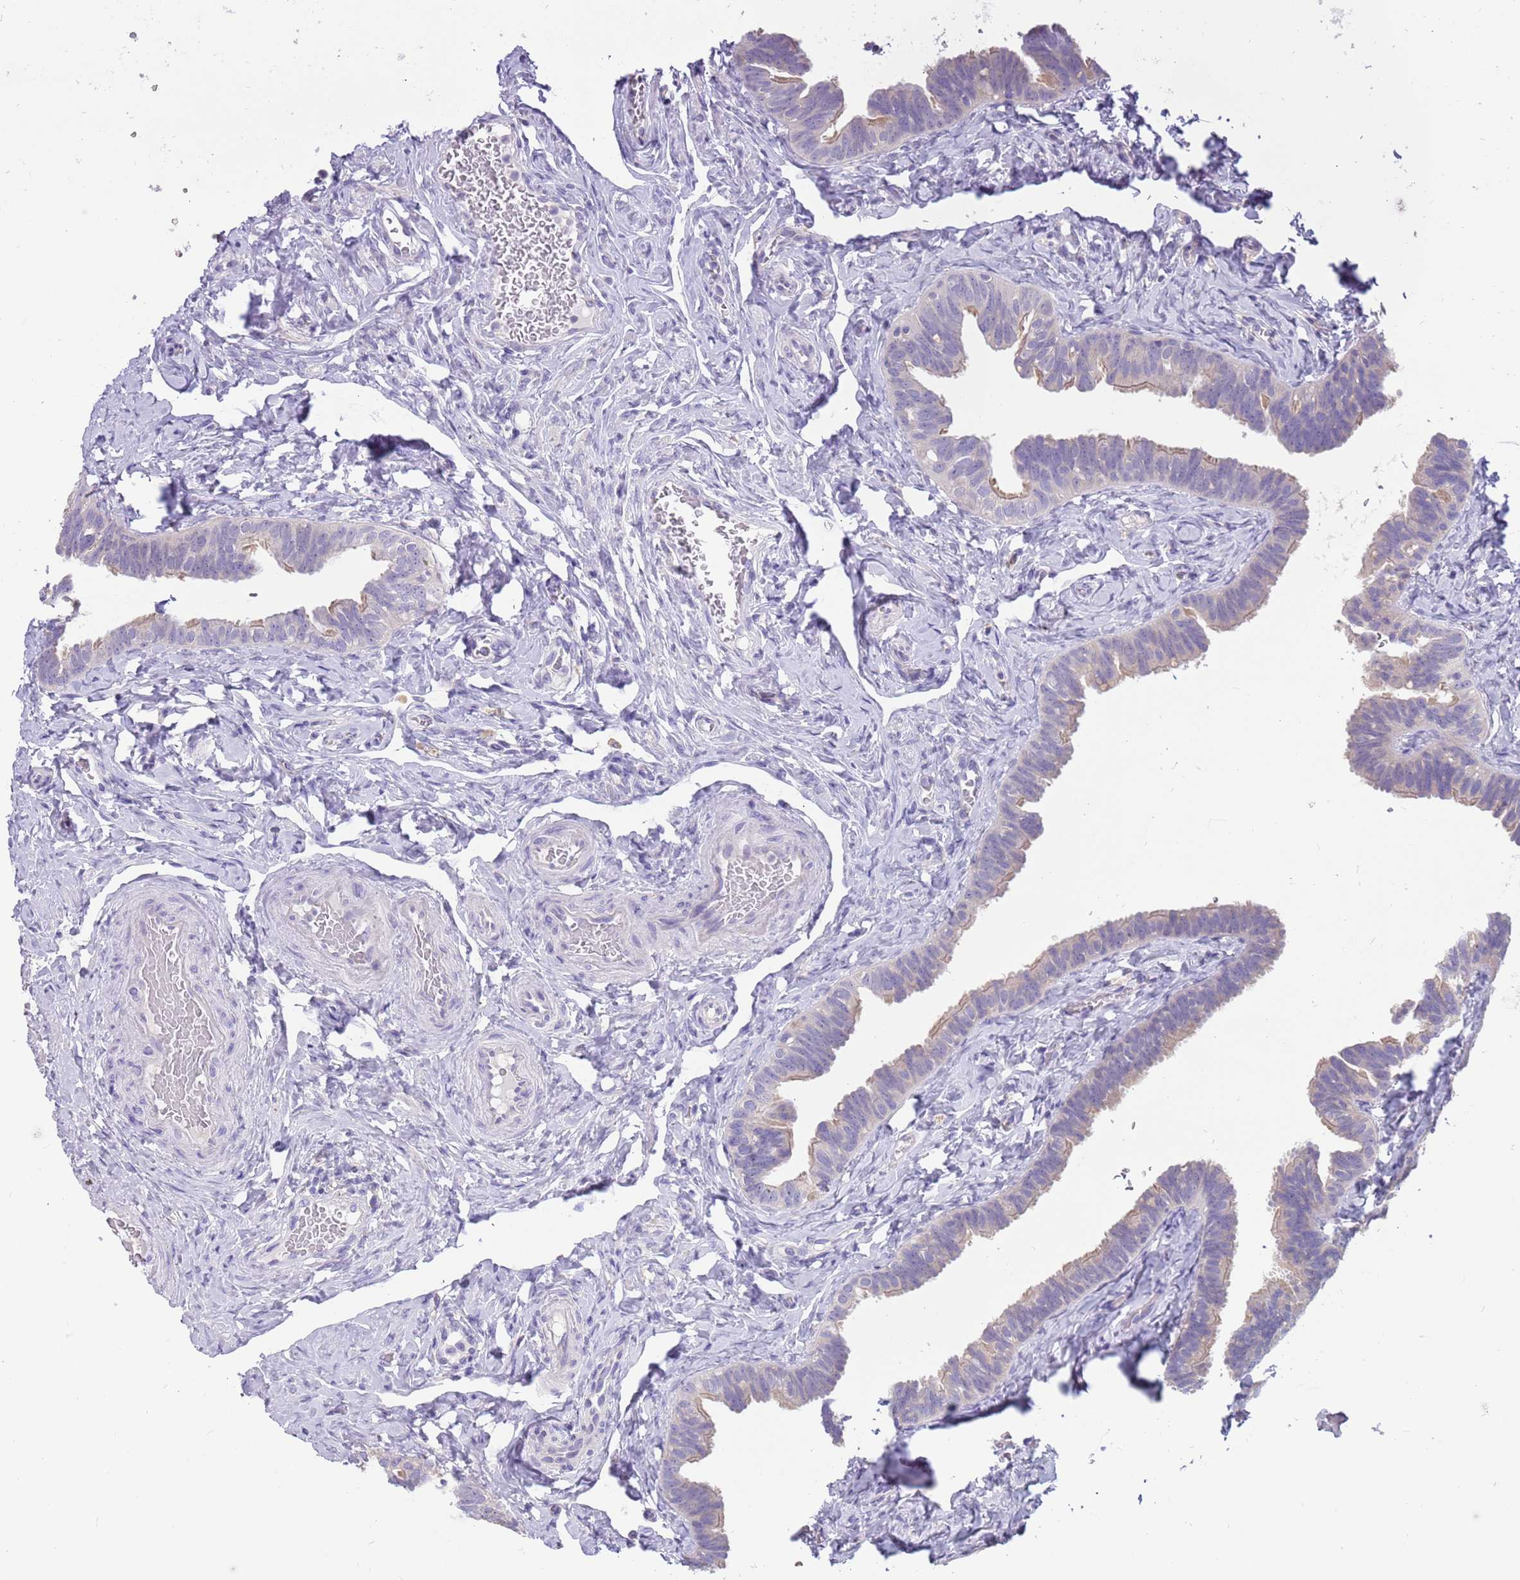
{"staining": {"intensity": "weak", "quantity": "<25%", "location": "cytoplasmic/membranous"}, "tissue": "fallopian tube", "cell_type": "Glandular cells", "image_type": "normal", "snomed": [{"axis": "morphology", "description": "Normal tissue, NOS"}, {"axis": "topography", "description": "Fallopian tube"}], "caption": "Fallopian tube stained for a protein using immunohistochemistry exhibits no expression glandular cells.", "gene": "RHCG", "patient": {"sex": "female", "age": 39}}